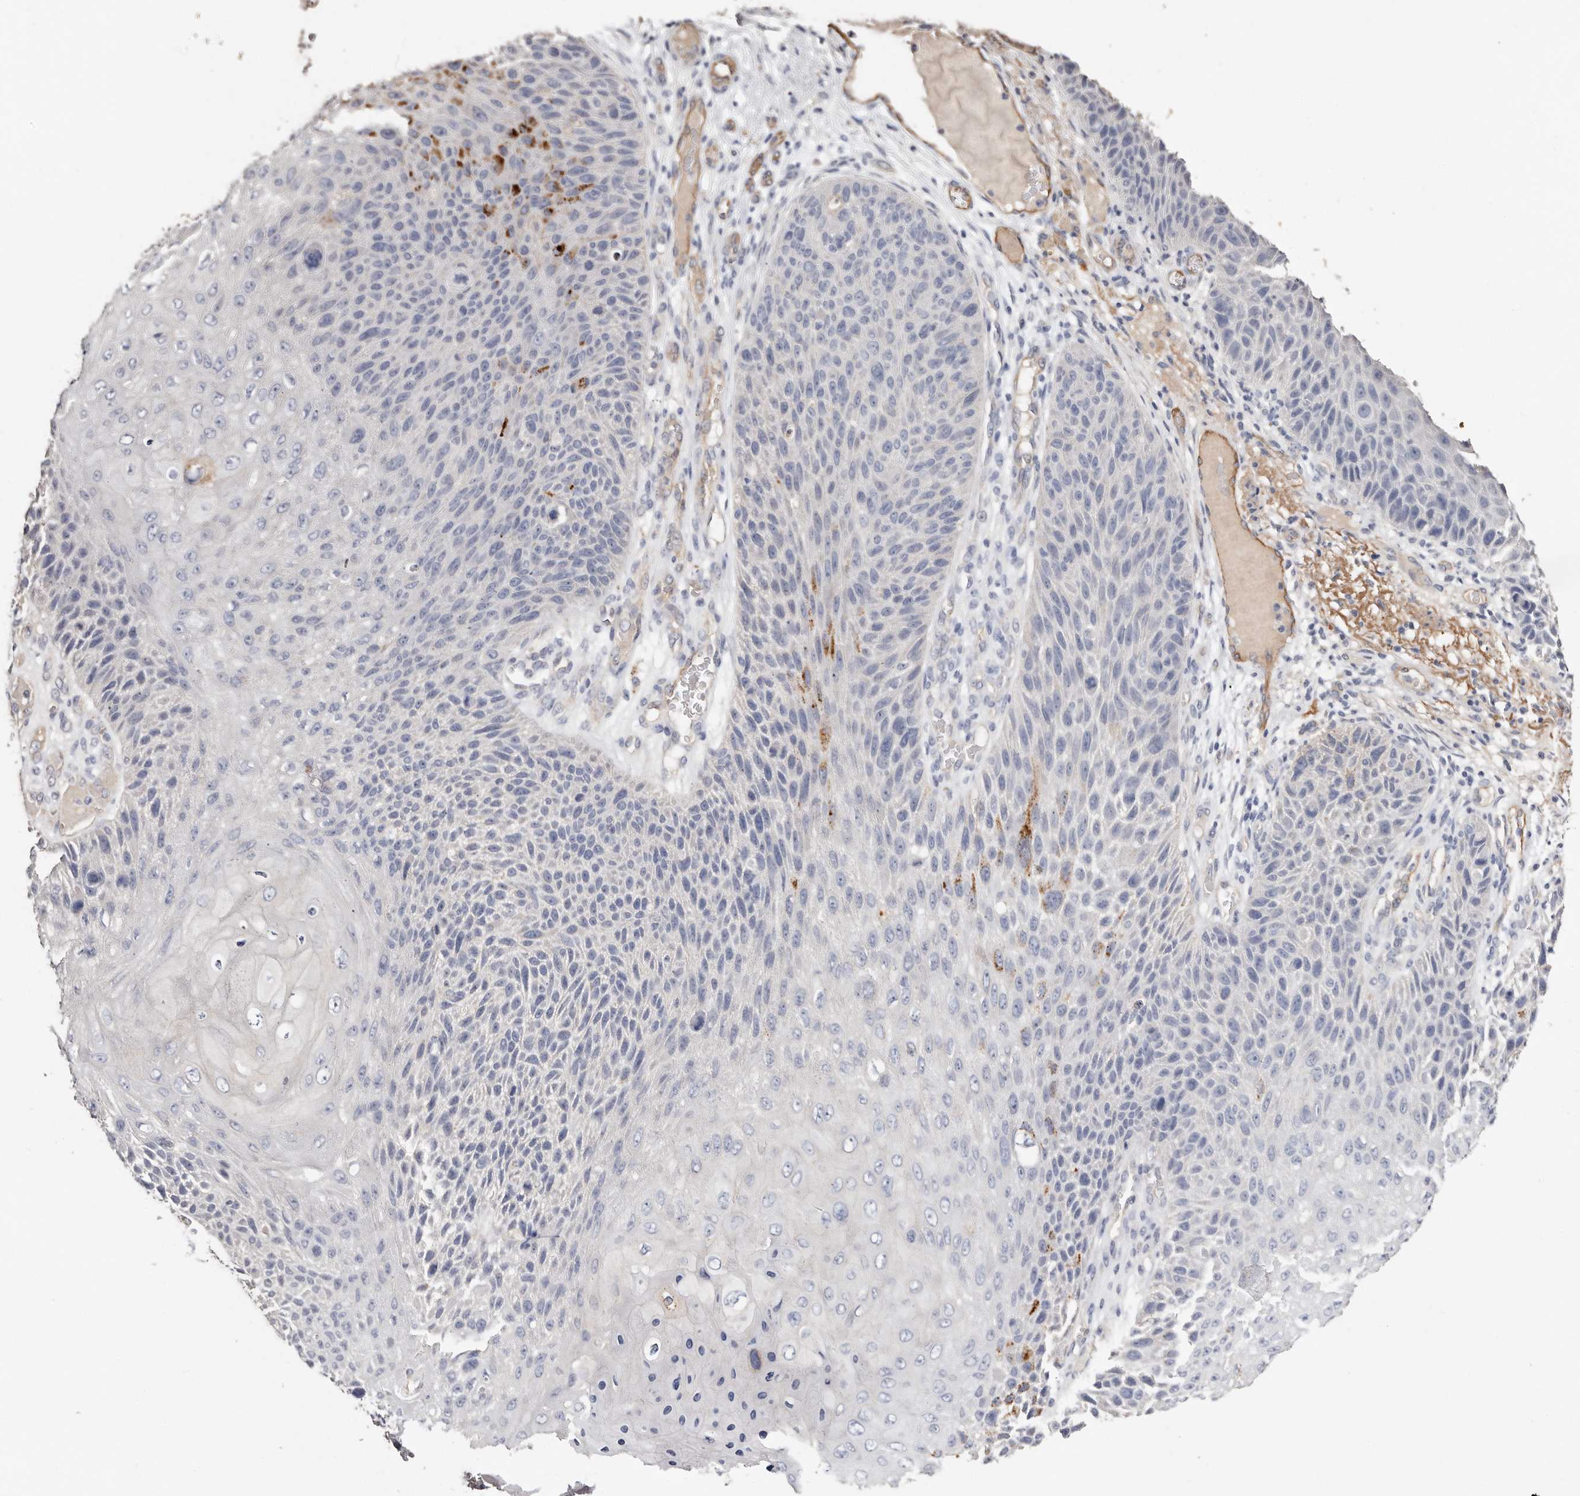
{"staining": {"intensity": "negative", "quantity": "none", "location": "none"}, "tissue": "skin cancer", "cell_type": "Tumor cells", "image_type": "cancer", "snomed": [{"axis": "morphology", "description": "Squamous cell carcinoma, NOS"}, {"axis": "topography", "description": "Skin"}], "caption": "Immunohistochemical staining of squamous cell carcinoma (skin) reveals no significant staining in tumor cells.", "gene": "TGM2", "patient": {"sex": "female", "age": 88}}